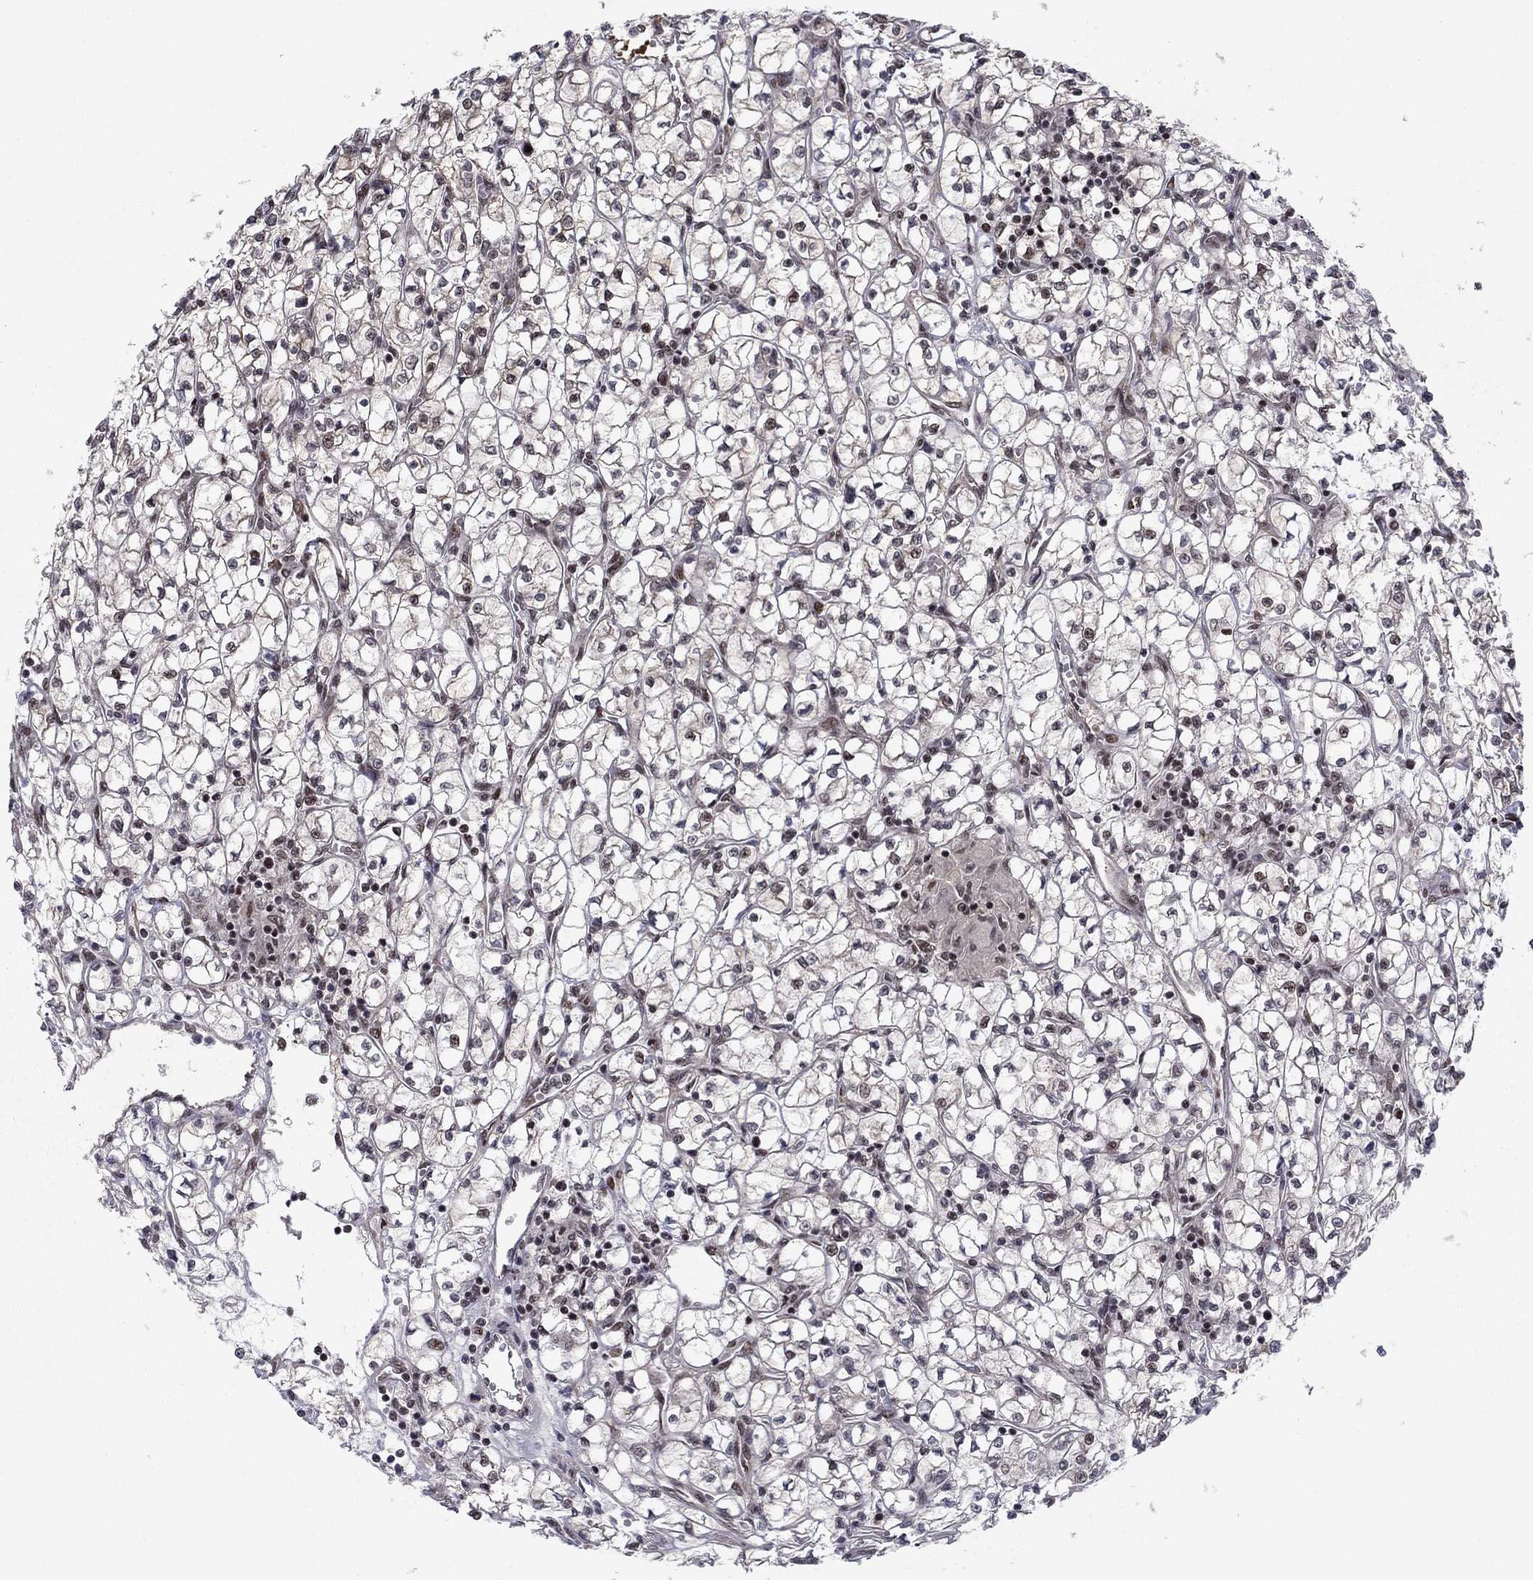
{"staining": {"intensity": "moderate", "quantity": "<25%", "location": "nuclear"}, "tissue": "renal cancer", "cell_type": "Tumor cells", "image_type": "cancer", "snomed": [{"axis": "morphology", "description": "Adenocarcinoma, NOS"}, {"axis": "topography", "description": "Kidney"}], "caption": "IHC (DAB) staining of renal adenocarcinoma shows moderate nuclear protein staining in approximately <25% of tumor cells.", "gene": "USP54", "patient": {"sex": "female", "age": 64}}